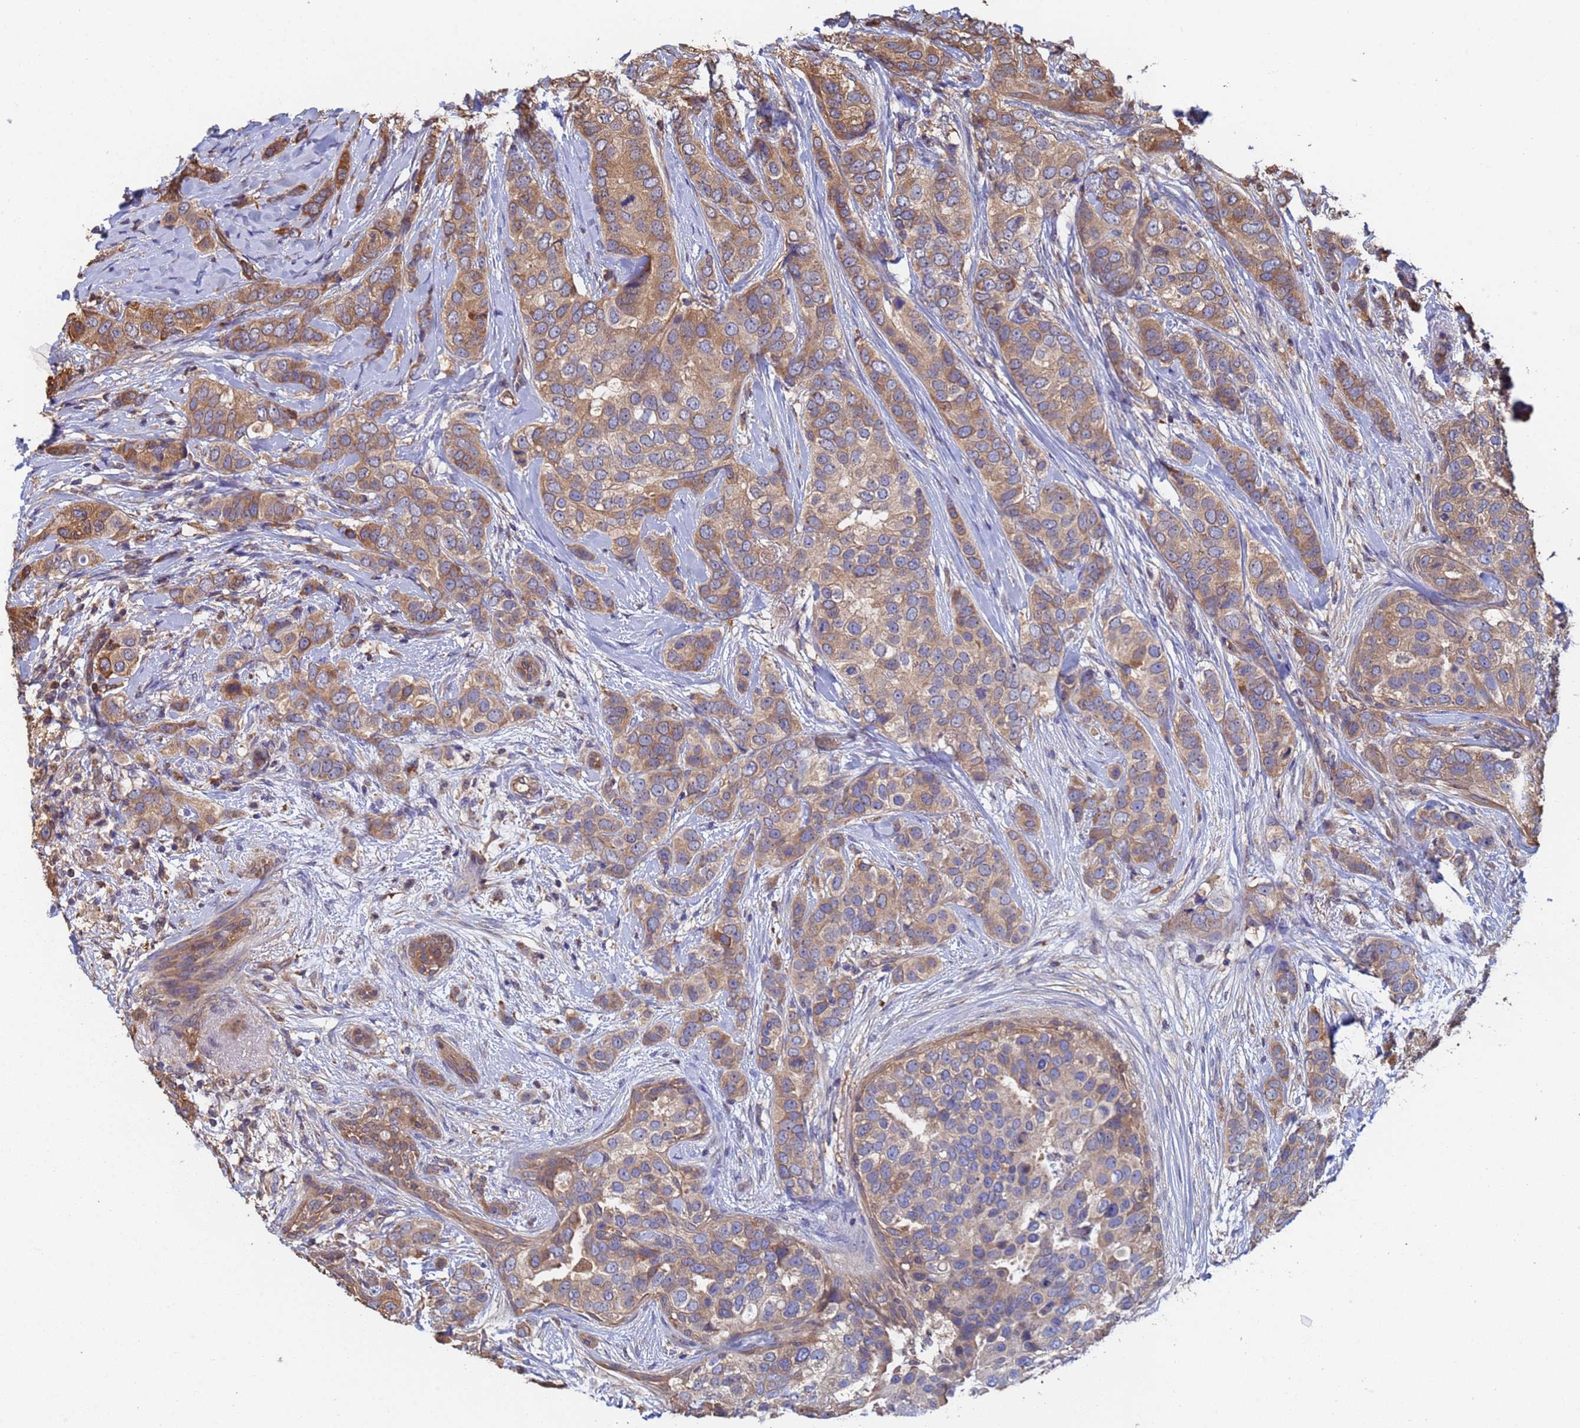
{"staining": {"intensity": "moderate", "quantity": ">75%", "location": "cytoplasmic/membranous"}, "tissue": "breast cancer", "cell_type": "Tumor cells", "image_type": "cancer", "snomed": [{"axis": "morphology", "description": "Lobular carcinoma"}, {"axis": "topography", "description": "Breast"}], "caption": "Tumor cells reveal moderate cytoplasmic/membranous staining in approximately >75% of cells in breast cancer.", "gene": "FAM25A", "patient": {"sex": "female", "age": 51}}